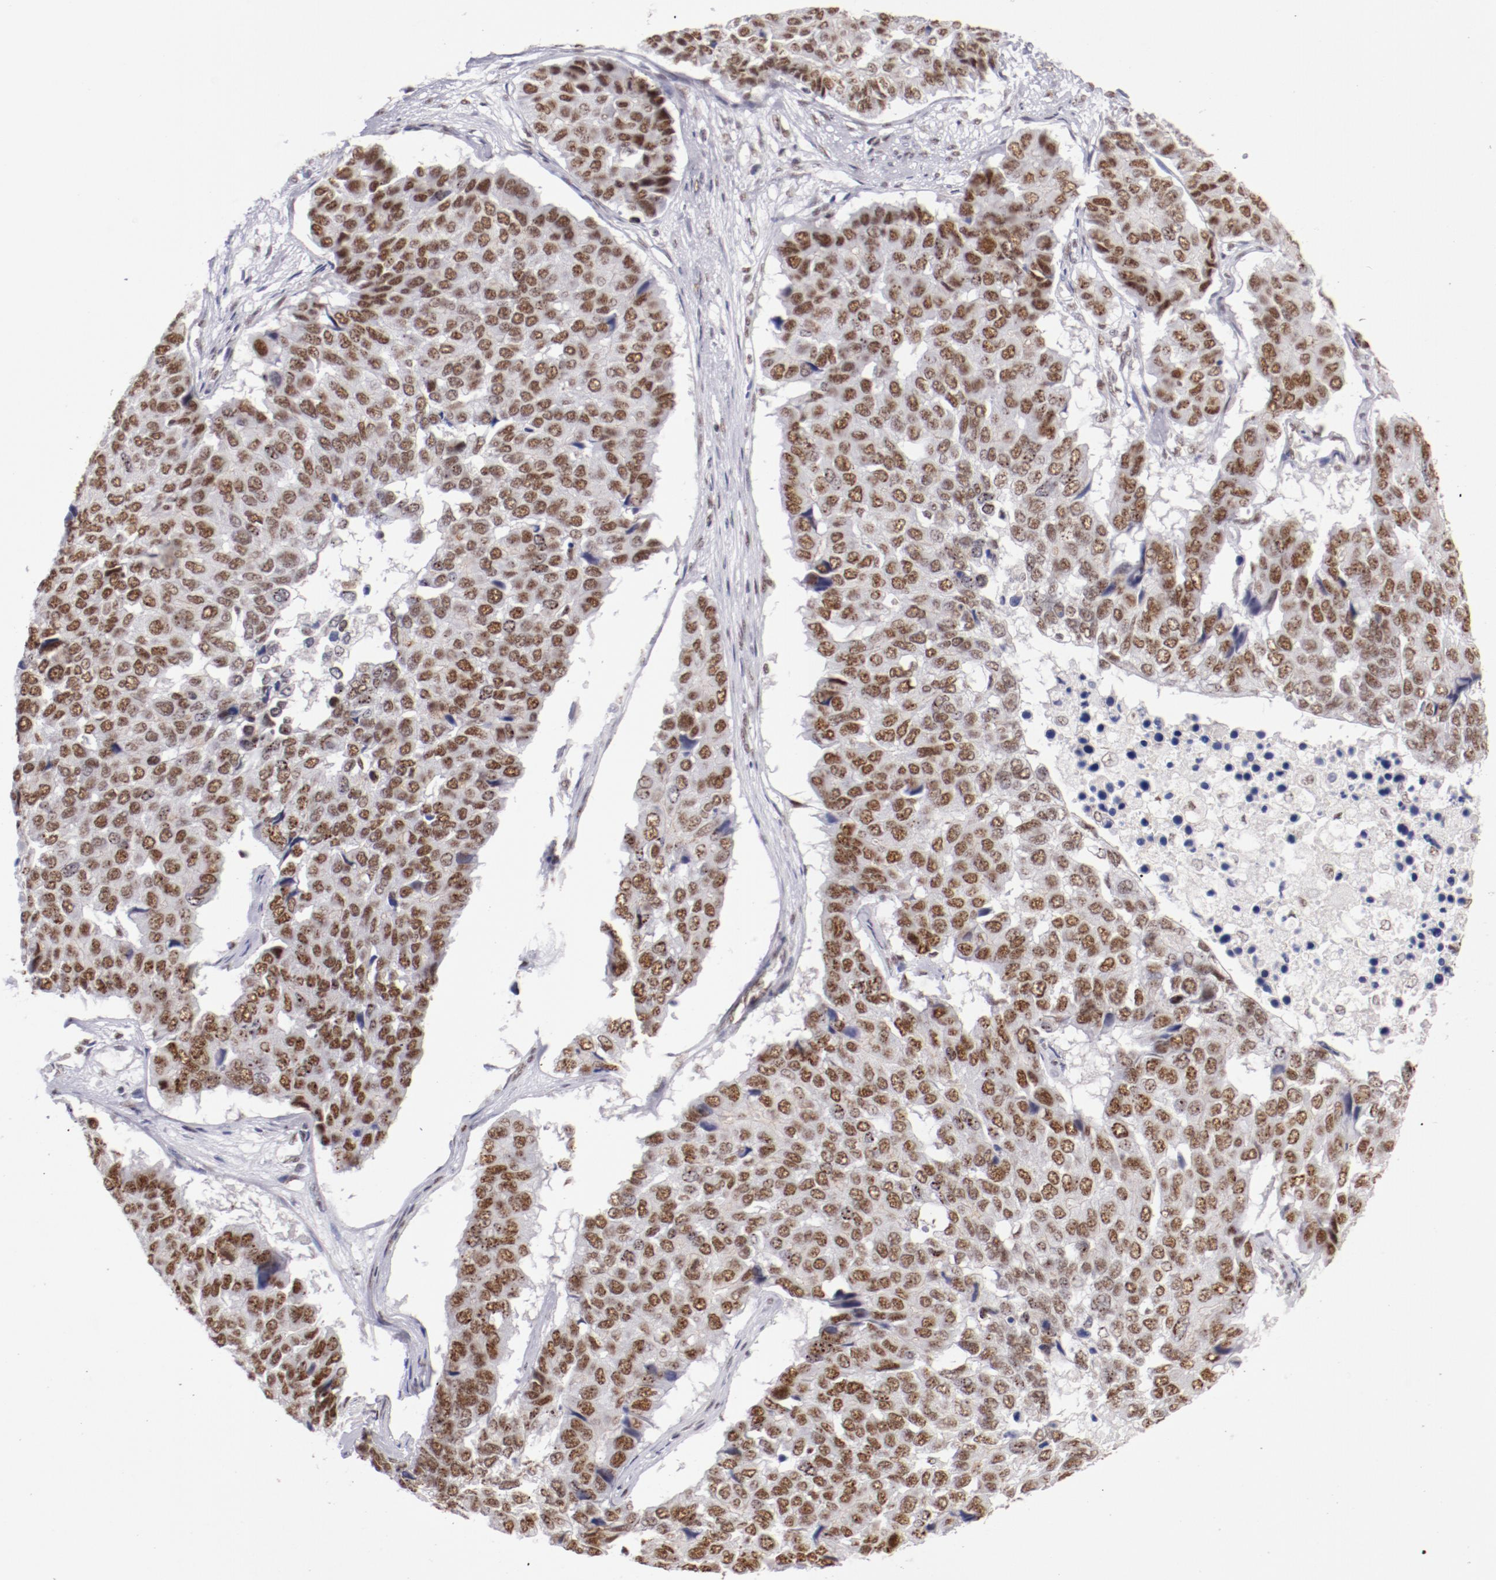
{"staining": {"intensity": "moderate", "quantity": ">75%", "location": "nuclear"}, "tissue": "pancreatic cancer", "cell_type": "Tumor cells", "image_type": "cancer", "snomed": [{"axis": "morphology", "description": "Adenocarcinoma, NOS"}, {"axis": "topography", "description": "Pancreas"}], "caption": "The photomicrograph displays immunohistochemical staining of adenocarcinoma (pancreatic). There is moderate nuclear expression is present in approximately >75% of tumor cells.", "gene": "TFAP4", "patient": {"sex": "male", "age": 50}}